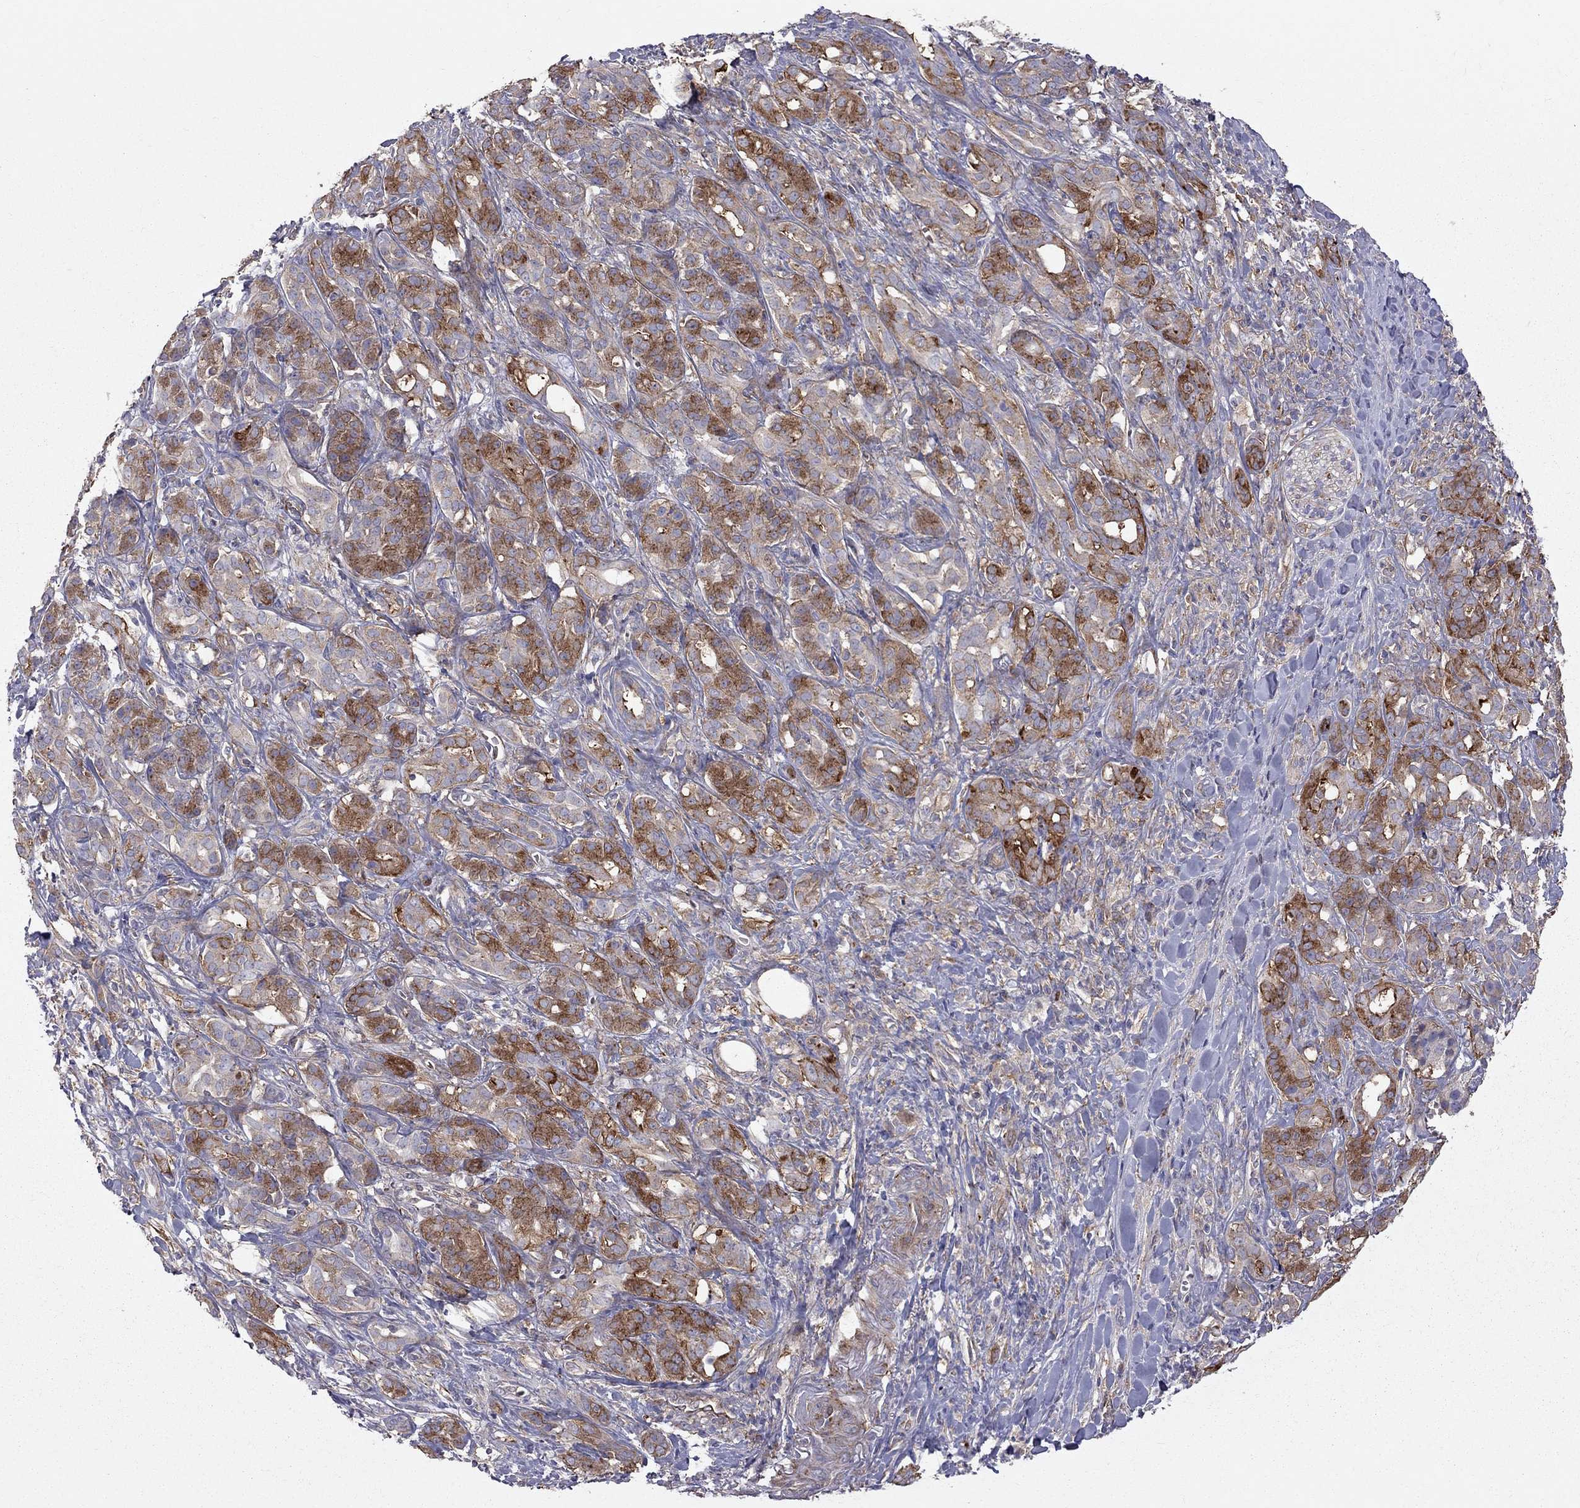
{"staining": {"intensity": "strong", "quantity": ">75%", "location": "cytoplasmic/membranous"}, "tissue": "pancreatic cancer", "cell_type": "Tumor cells", "image_type": "cancer", "snomed": [{"axis": "morphology", "description": "Adenocarcinoma, NOS"}, {"axis": "topography", "description": "Pancreas"}], "caption": "Brown immunohistochemical staining in human adenocarcinoma (pancreatic) shows strong cytoplasmic/membranous expression in about >75% of tumor cells. (DAB = brown stain, brightfield microscopy at high magnification).", "gene": "EIF4E3", "patient": {"sex": "male", "age": 61}}